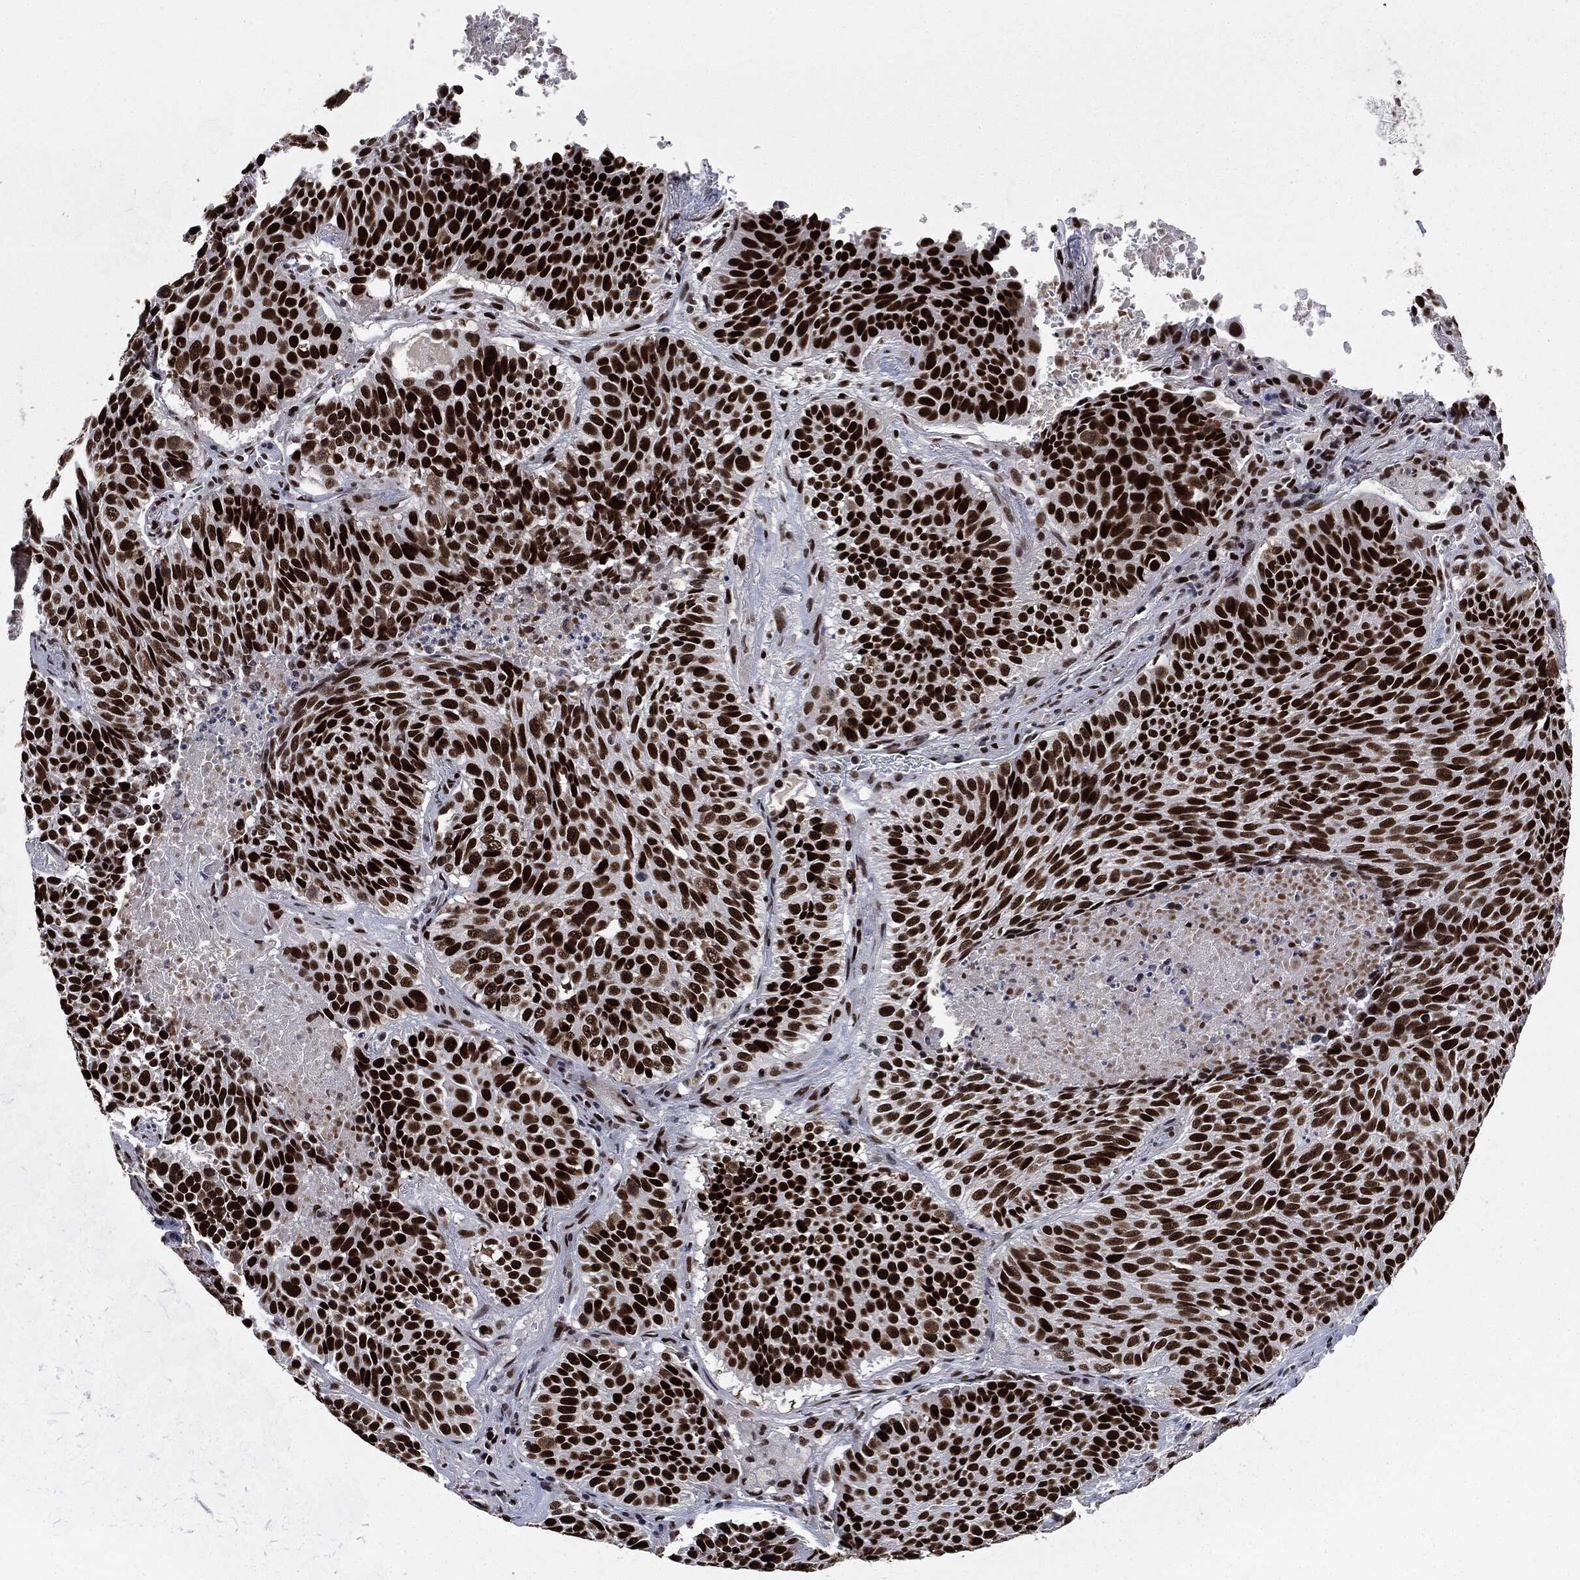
{"staining": {"intensity": "strong", "quantity": ">75%", "location": "nuclear"}, "tissue": "lung cancer", "cell_type": "Tumor cells", "image_type": "cancer", "snomed": [{"axis": "morphology", "description": "Squamous cell carcinoma, NOS"}, {"axis": "topography", "description": "Lung"}], "caption": "Protein analysis of lung squamous cell carcinoma tissue reveals strong nuclear staining in about >75% of tumor cells.", "gene": "MSH2", "patient": {"sex": "male", "age": 64}}